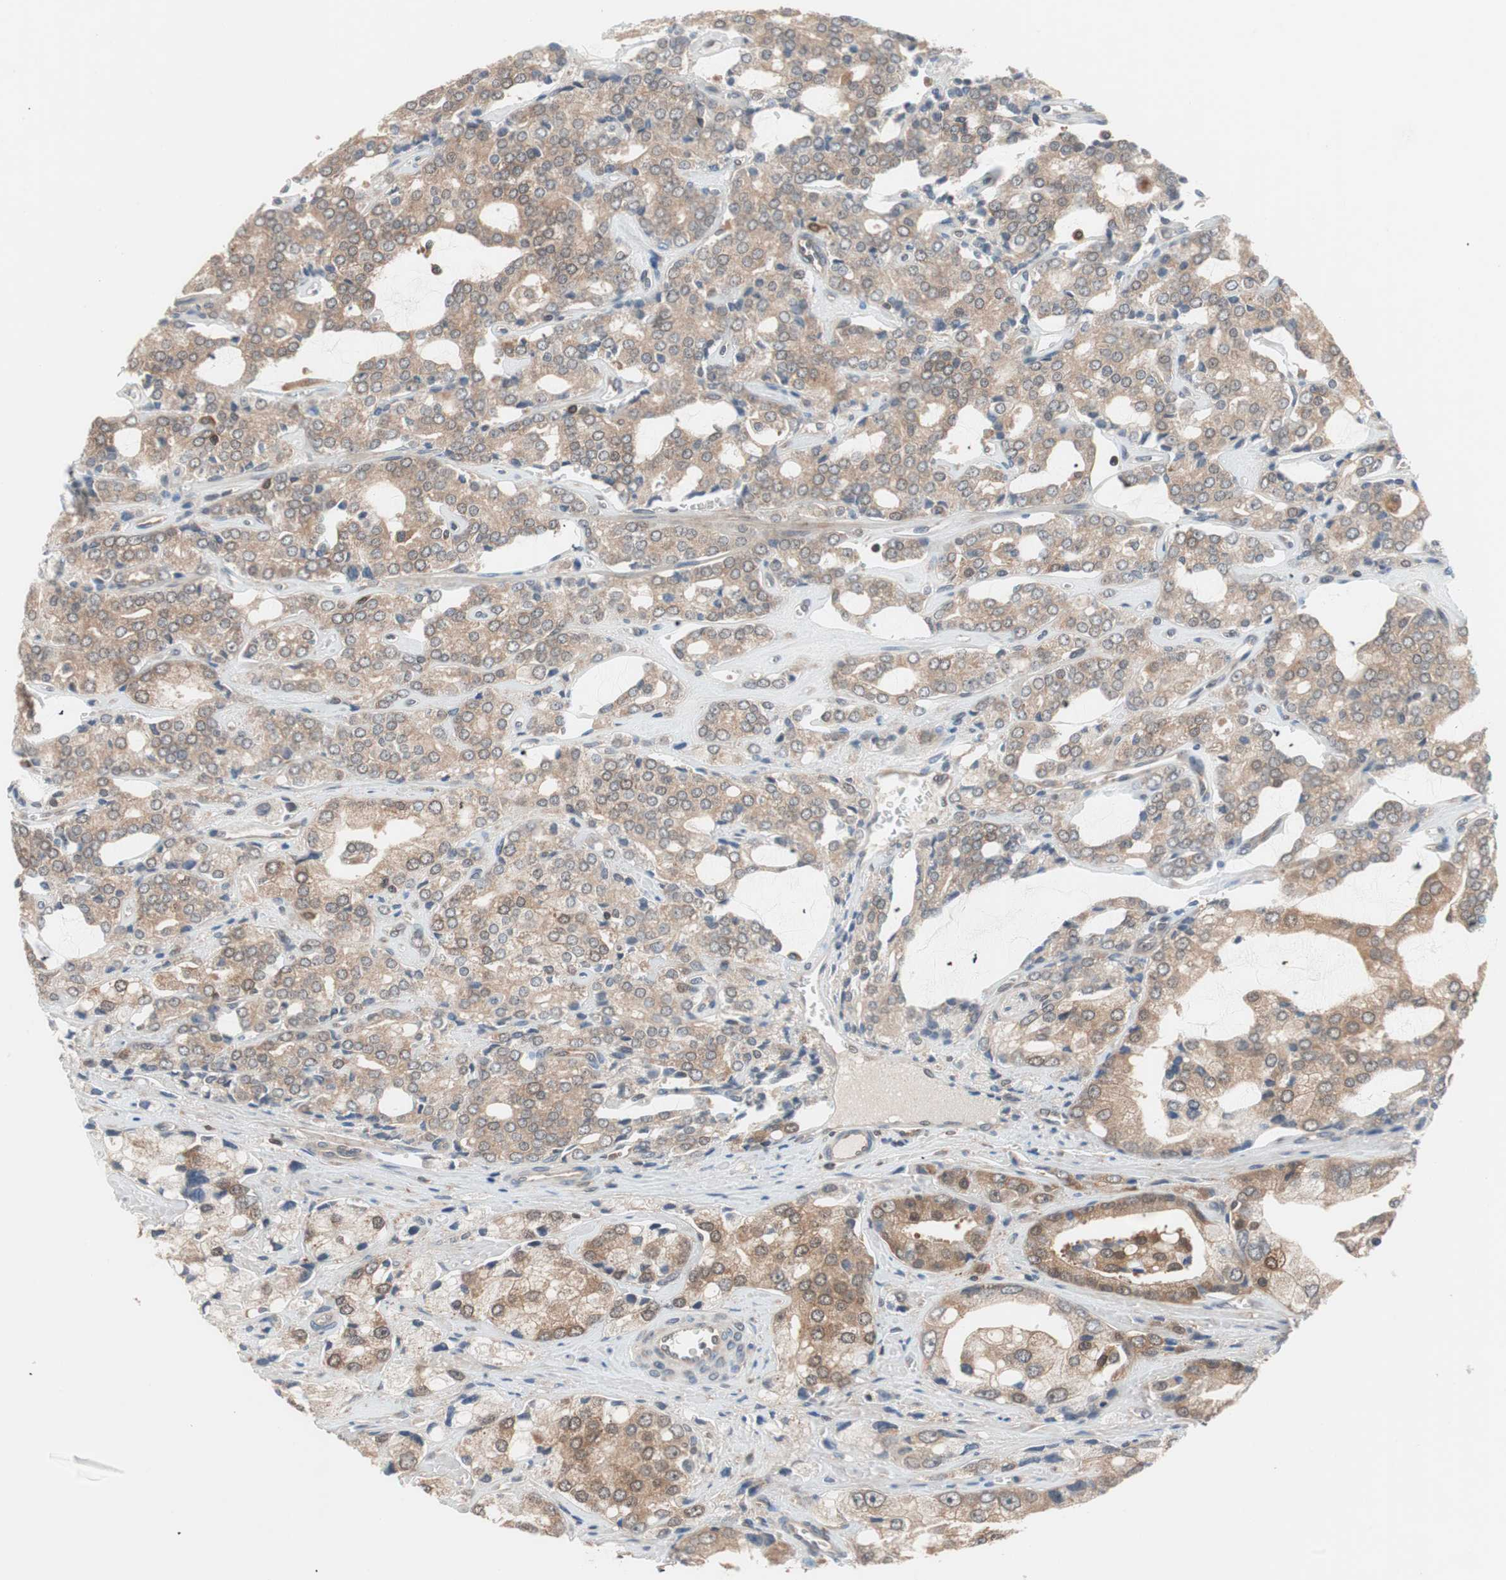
{"staining": {"intensity": "weak", "quantity": "25%-75%", "location": "cytoplasmic/membranous"}, "tissue": "prostate cancer", "cell_type": "Tumor cells", "image_type": "cancer", "snomed": [{"axis": "morphology", "description": "Adenocarcinoma, High grade"}, {"axis": "topography", "description": "Prostate"}], "caption": "Brown immunohistochemical staining in prostate adenocarcinoma (high-grade) displays weak cytoplasmic/membranous expression in approximately 25%-75% of tumor cells. (DAB = brown stain, brightfield microscopy at high magnification).", "gene": "GALT", "patient": {"sex": "male", "age": 67}}